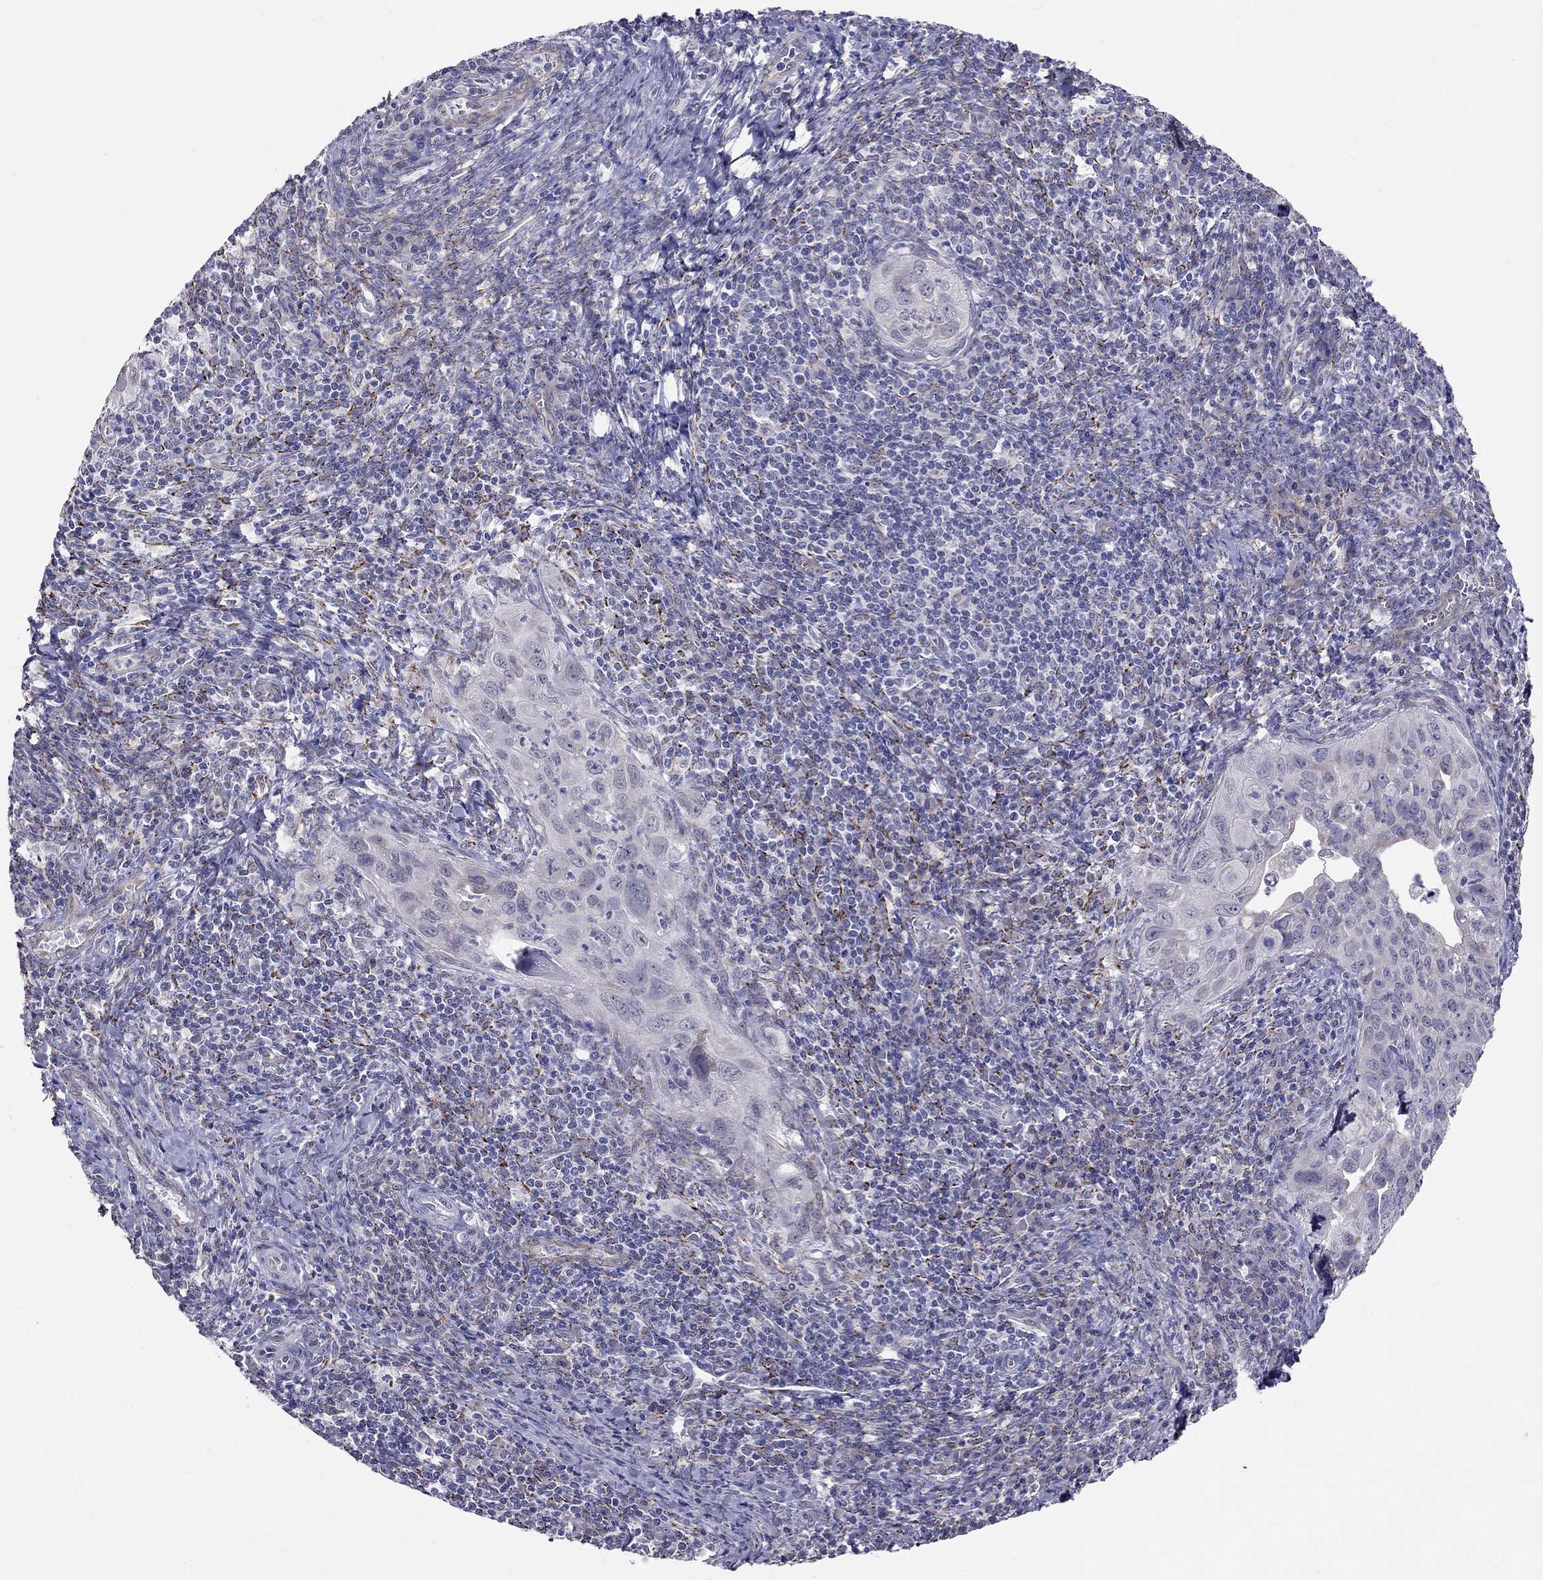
{"staining": {"intensity": "negative", "quantity": "none", "location": "none"}, "tissue": "cervical cancer", "cell_type": "Tumor cells", "image_type": "cancer", "snomed": [{"axis": "morphology", "description": "Squamous cell carcinoma, NOS"}, {"axis": "topography", "description": "Cervix"}], "caption": "This histopathology image is of squamous cell carcinoma (cervical) stained with immunohistochemistry to label a protein in brown with the nuclei are counter-stained blue. There is no positivity in tumor cells.", "gene": "MYO3B", "patient": {"sex": "female", "age": 26}}